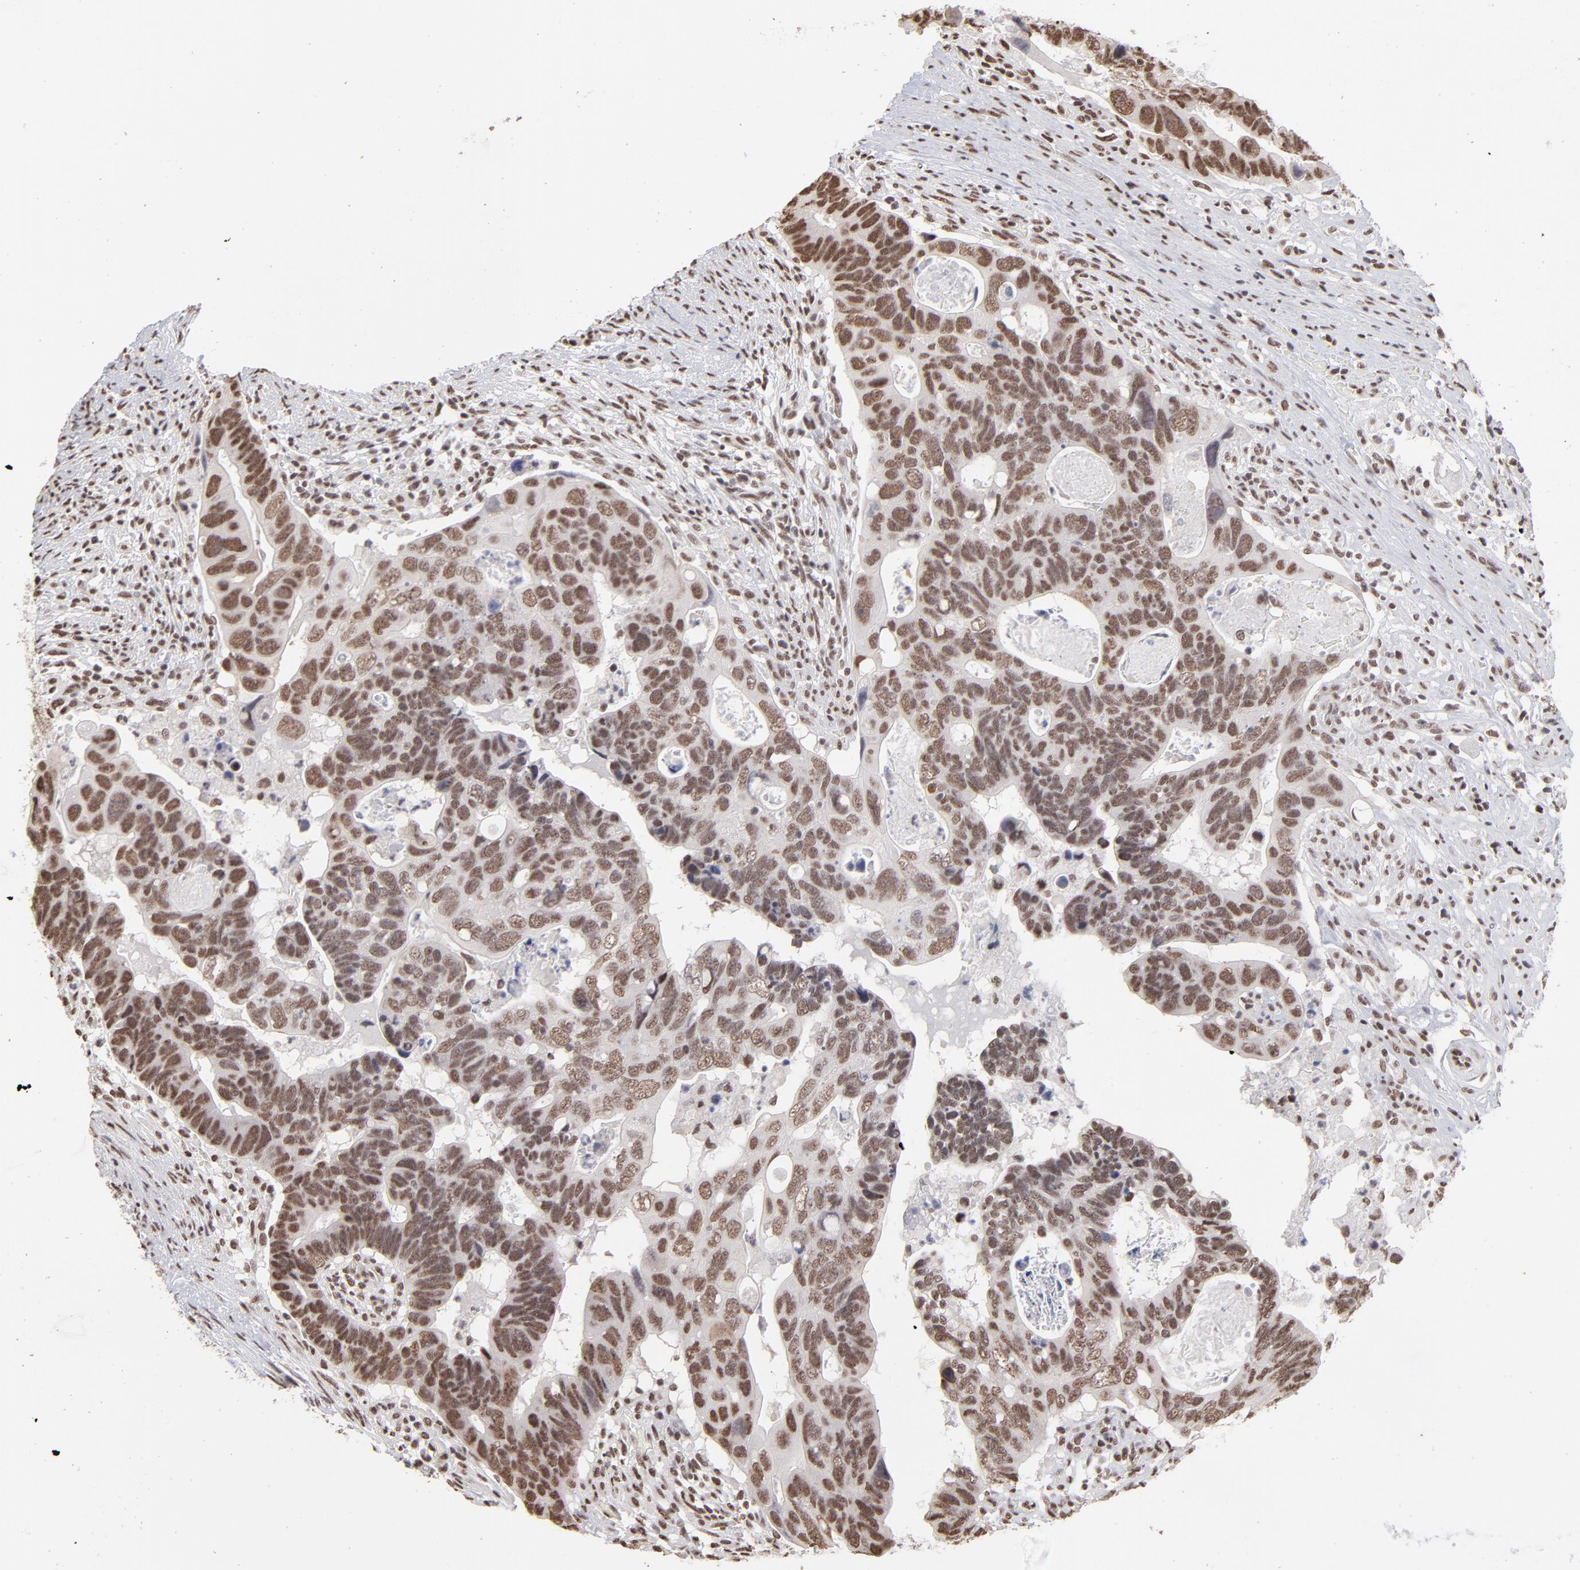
{"staining": {"intensity": "strong", "quantity": ">75%", "location": "nuclear"}, "tissue": "colorectal cancer", "cell_type": "Tumor cells", "image_type": "cancer", "snomed": [{"axis": "morphology", "description": "Adenocarcinoma, NOS"}, {"axis": "topography", "description": "Rectum"}], "caption": "High-magnification brightfield microscopy of colorectal cancer (adenocarcinoma) stained with DAB (3,3'-diaminobenzidine) (brown) and counterstained with hematoxylin (blue). tumor cells exhibit strong nuclear positivity is appreciated in about>75% of cells.", "gene": "ZNF3", "patient": {"sex": "male", "age": 53}}